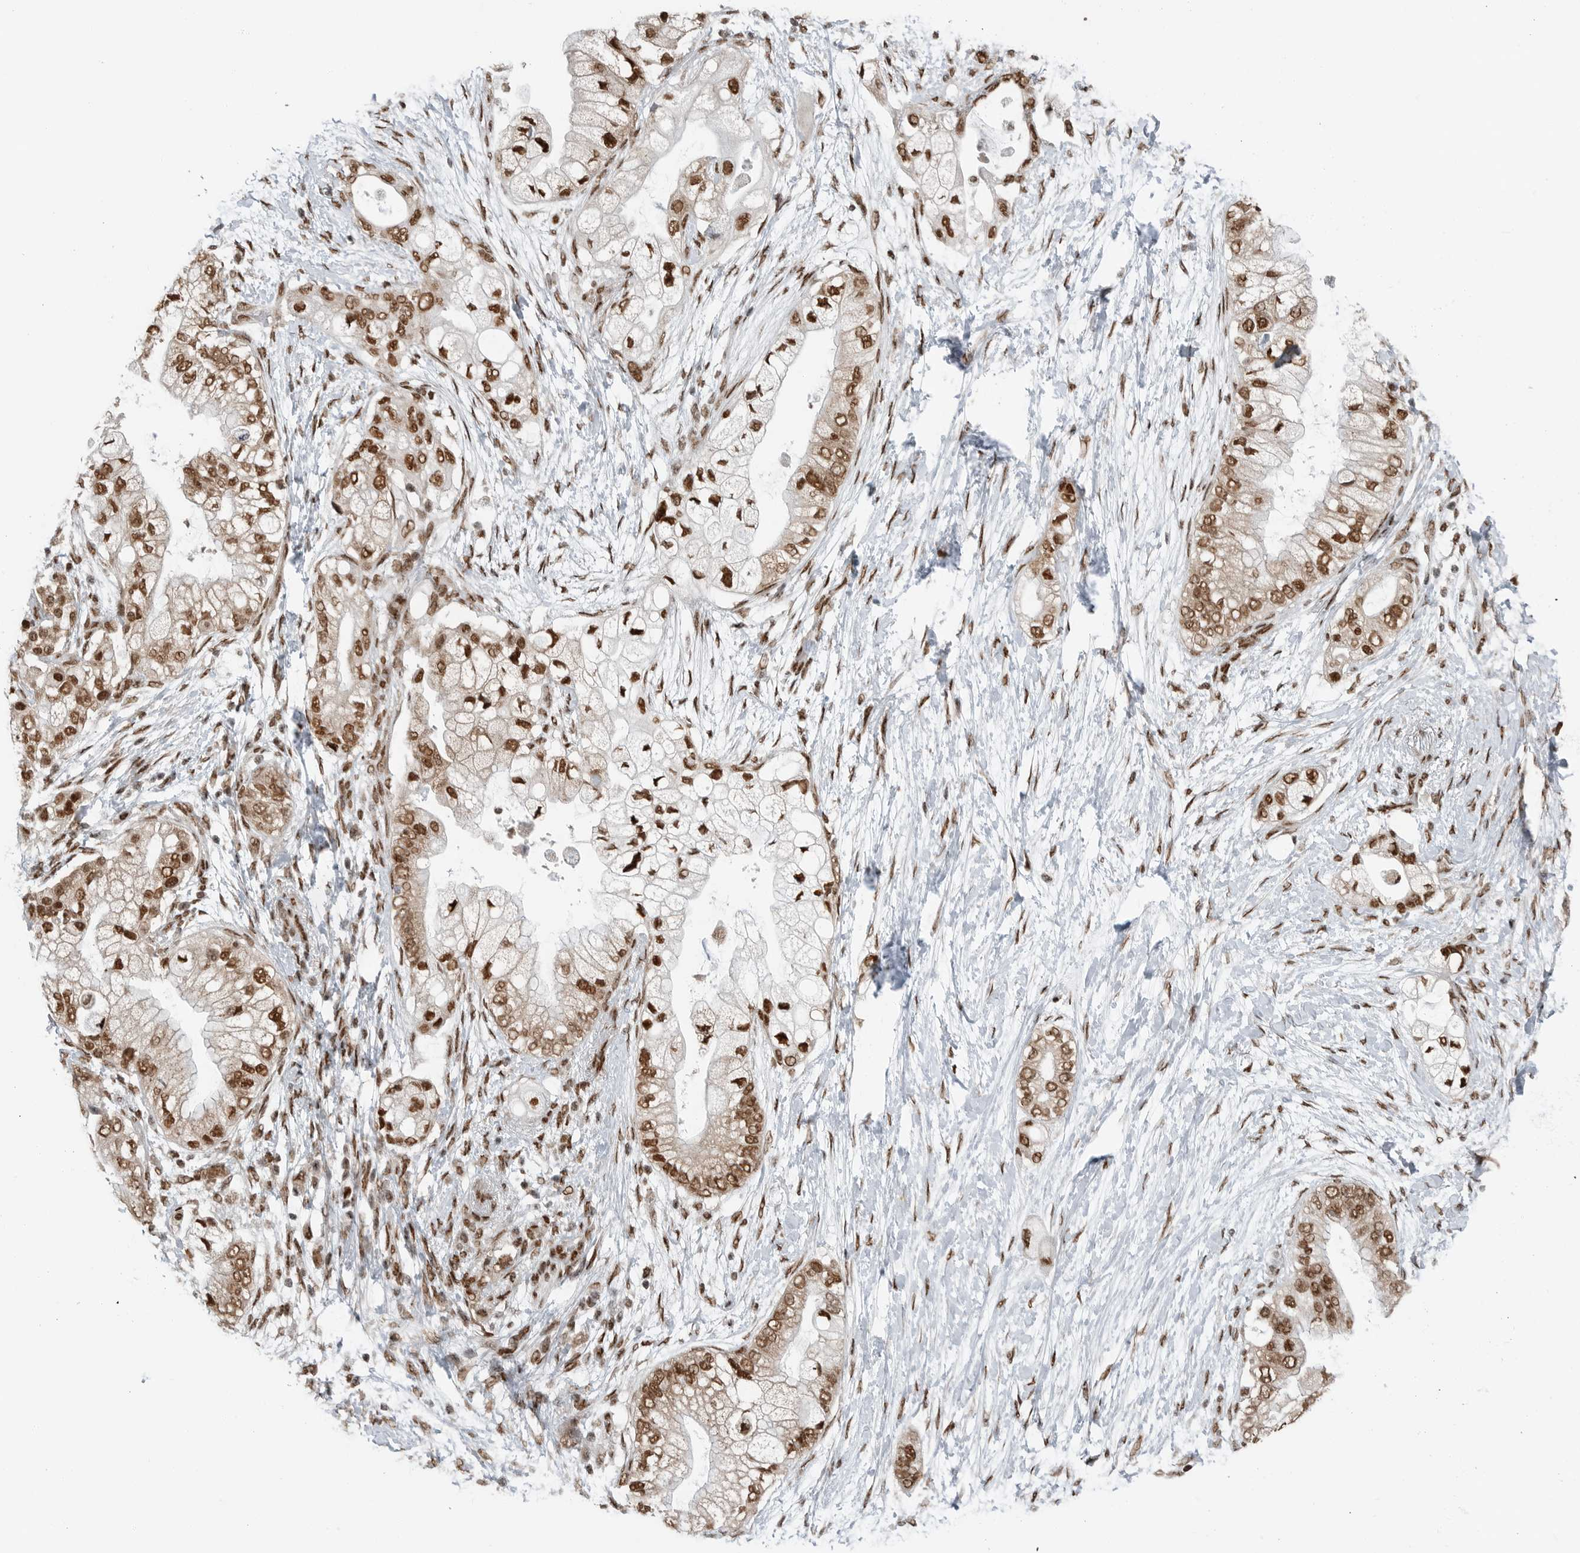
{"staining": {"intensity": "moderate", "quantity": ">75%", "location": "nuclear"}, "tissue": "pancreatic cancer", "cell_type": "Tumor cells", "image_type": "cancer", "snomed": [{"axis": "morphology", "description": "Adenocarcinoma, NOS"}, {"axis": "topography", "description": "Pancreas"}], "caption": "Pancreatic cancer (adenocarcinoma) stained with IHC exhibits moderate nuclear expression in about >75% of tumor cells.", "gene": "BLZF1", "patient": {"sex": "male", "age": 53}}